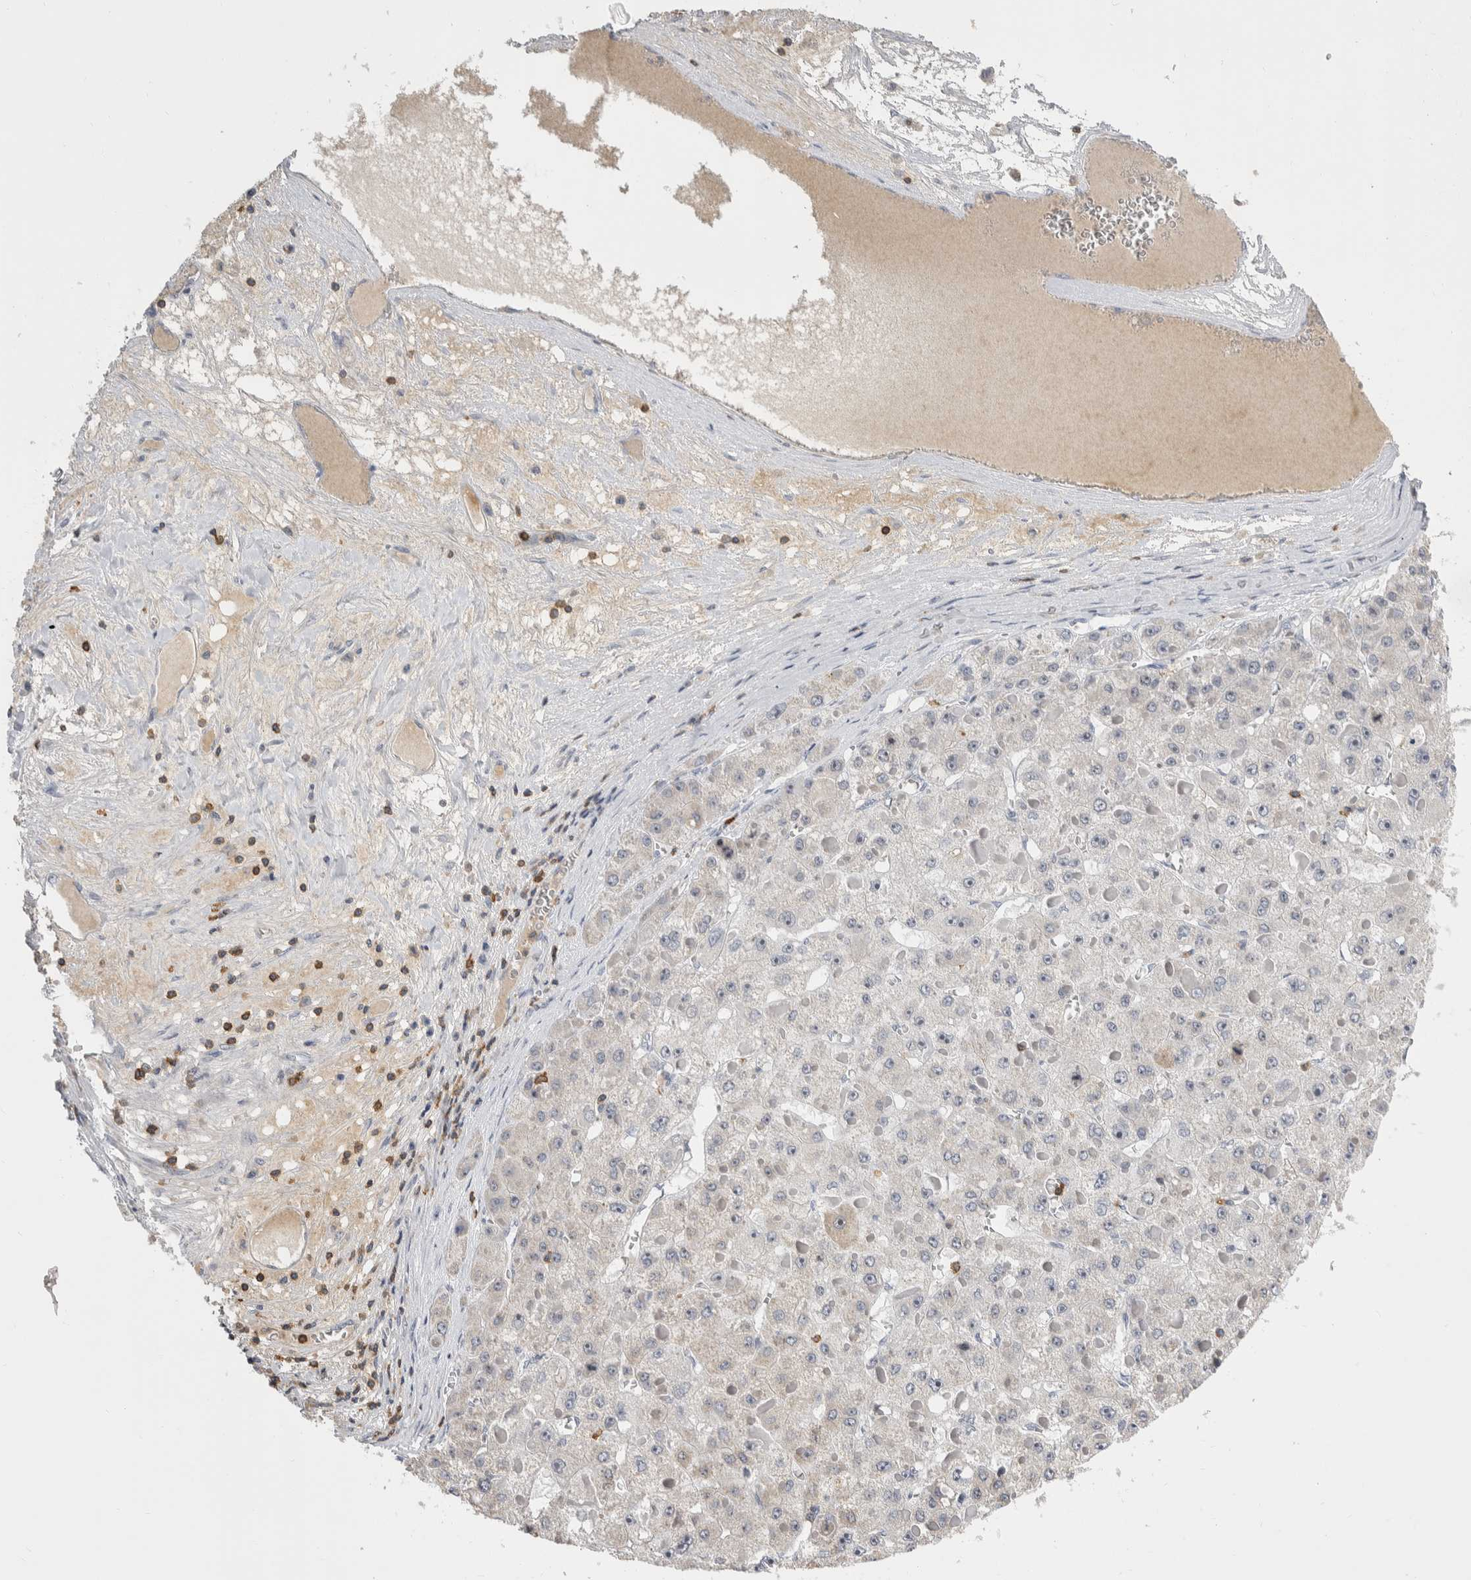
{"staining": {"intensity": "negative", "quantity": "none", "location": "none"}, "tissue": "liver cancer", "cell_type": "Tumor cells", "image_type": "cancer", "snomed": [{"axis": "morphology", "description": "Carcinoma, Hepatocellular, NOS"}, {"axis": "topography", "description": "Liver"}], "caption": "The histopathology image demonstrates no staining of tumor cells in liver cancer.", "gene": "CEP295NL", "patient": {"sex": "female", "age": 73}}